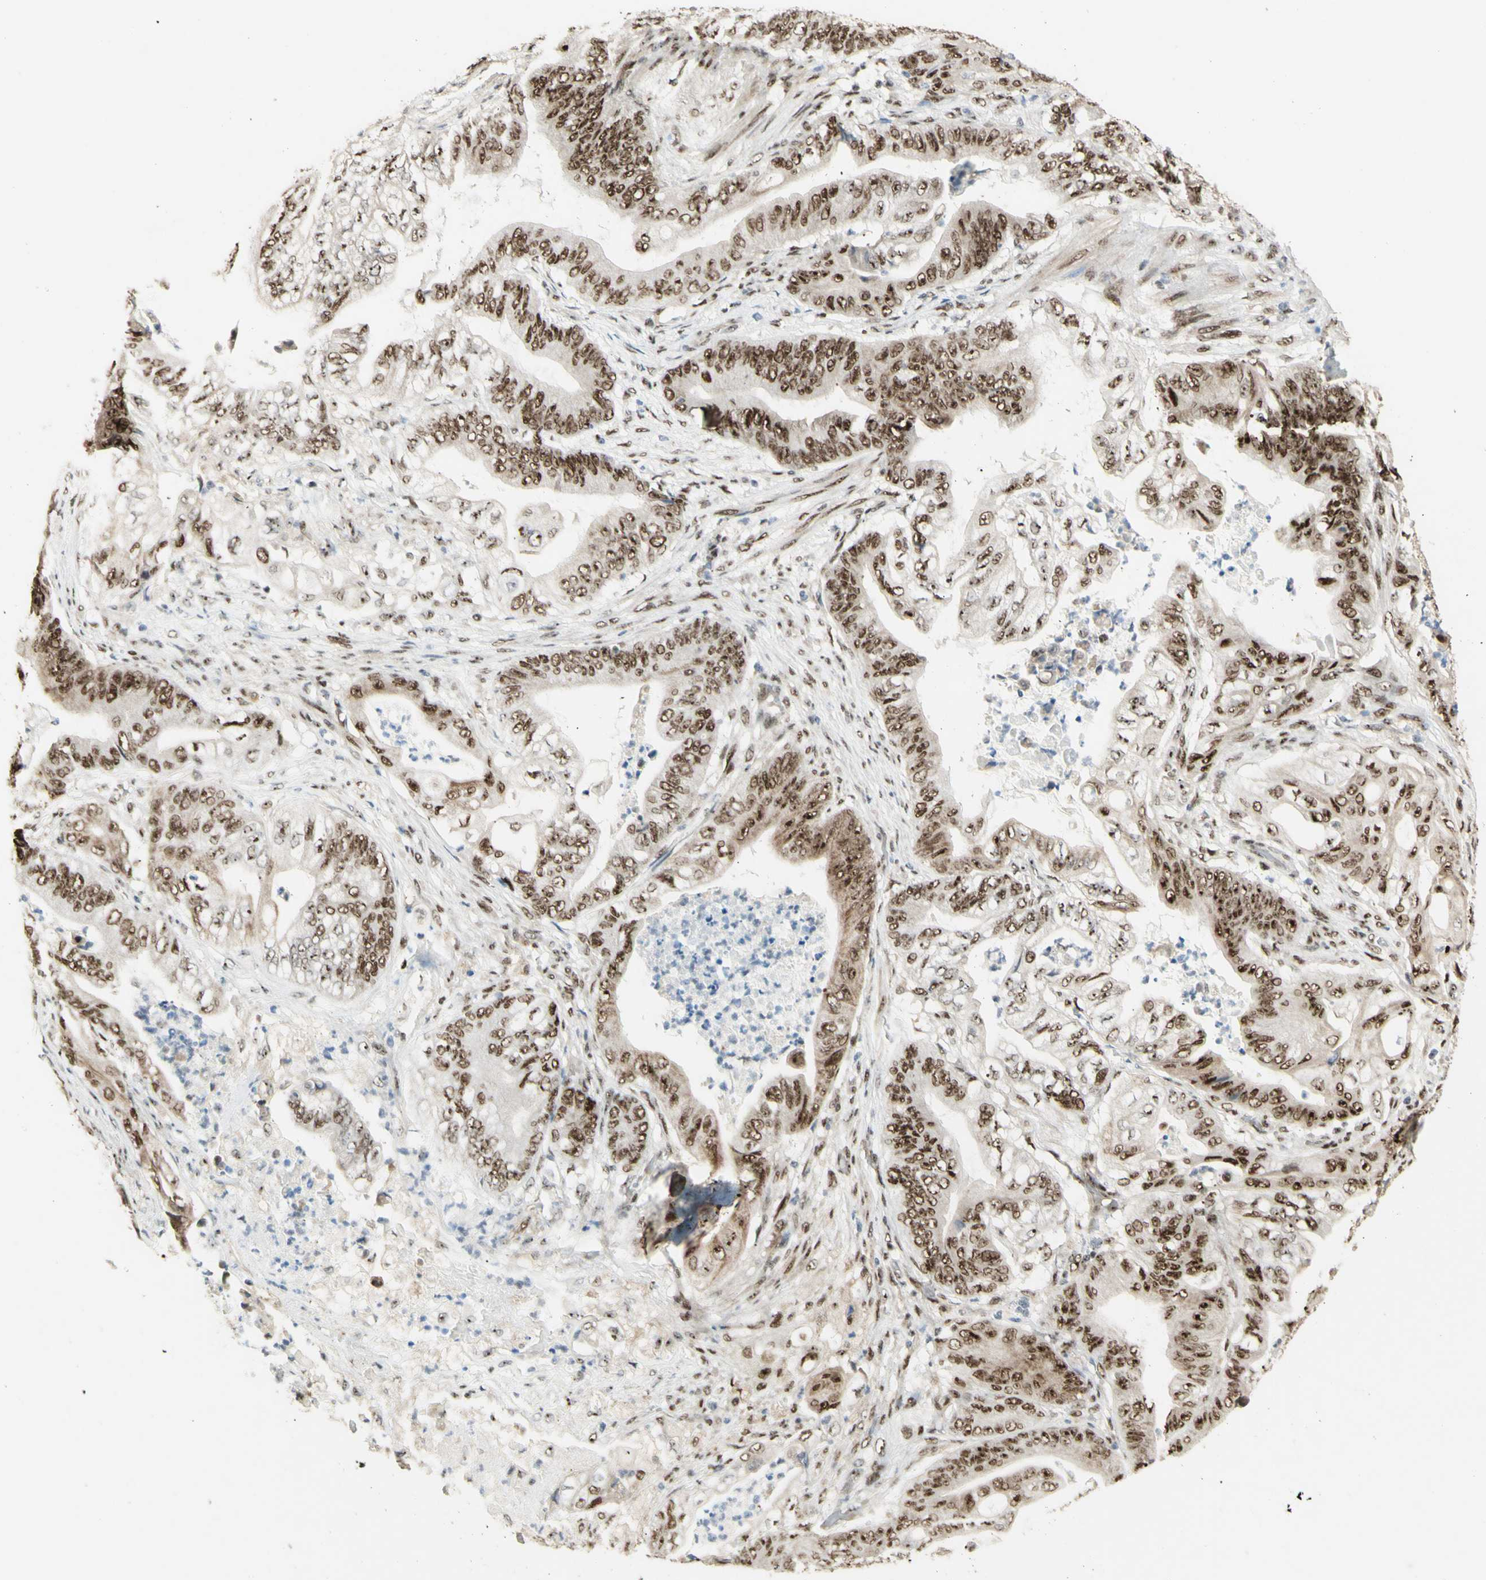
{"staining": {"intensity": "strong", "quantity": ">75%", "location": "nuclear"}, "tissue": "stomach cancer", "cell_type": "Tumor cells", "image_type": "cancer", "snomed": [{"axis": "morphology", "description": "Adenocarcinoma, NOS"}, {"axis": "topography", "description": "Stomach"}], "caption": "A histopathology image of stomach cancer stained for a protein shows strong nuclear brown staining in tumor cells.", "gene": "DHX9", "patient": {"sex": "female", "age": 73}}